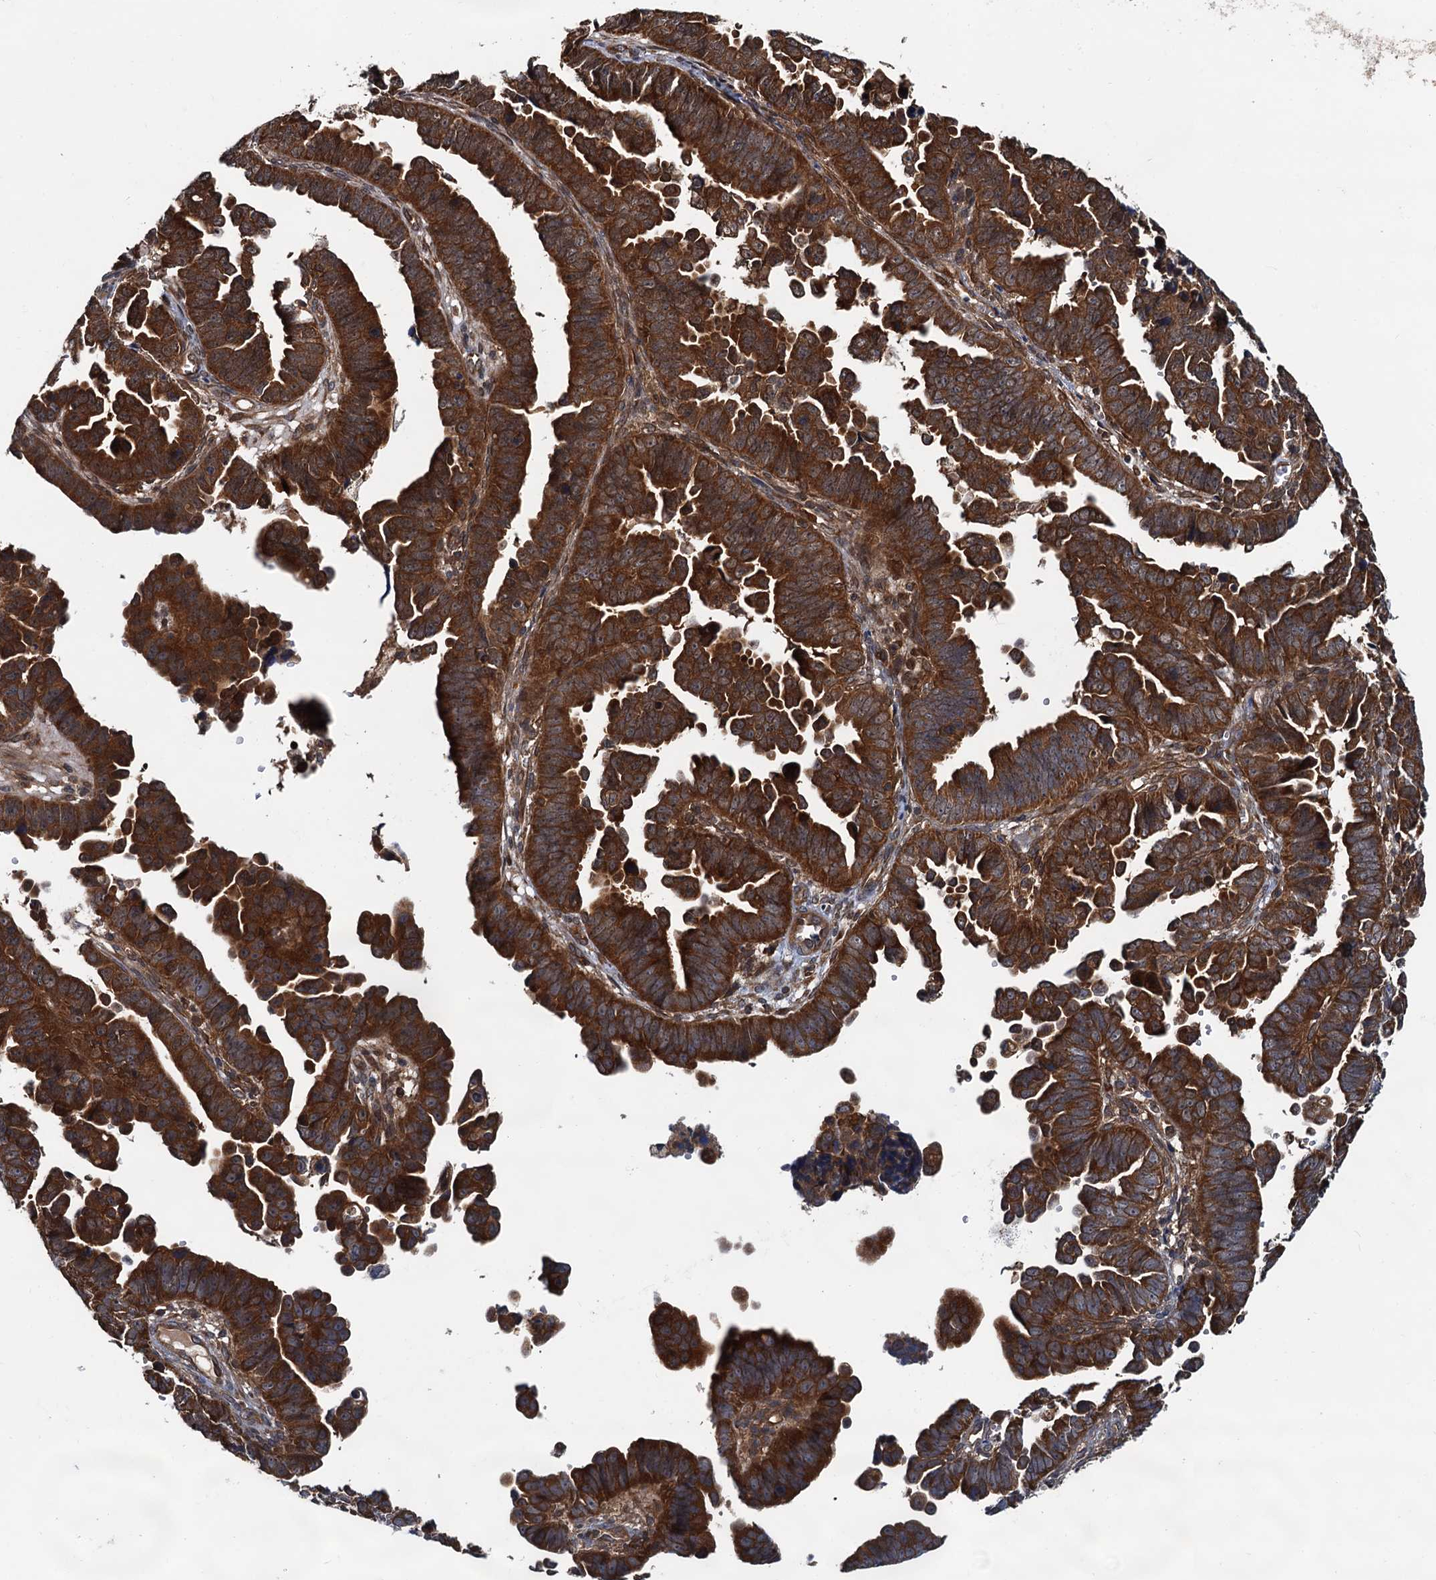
{"staining": {"intensity": "strong", "quantity": ">75%", "location": "cytoplasmic/membranous"}, "tissue": "endometrial cancer", "cell_type": "Tumor cells", "image_type": "cancer", "snomed": [{"axis": "morphology", "description": "Adenocarcinoma, NOS"}, {"axis": "topography", "description": "Endometrium"}], "caption": "Strong cytoplasmic/membranous expression is seen in approximately >75% of tumor cells in endometrial cancer (adenocarcinoma).", "gene": "AAGAB", "patient": {"sex": "female", "age": 75}}